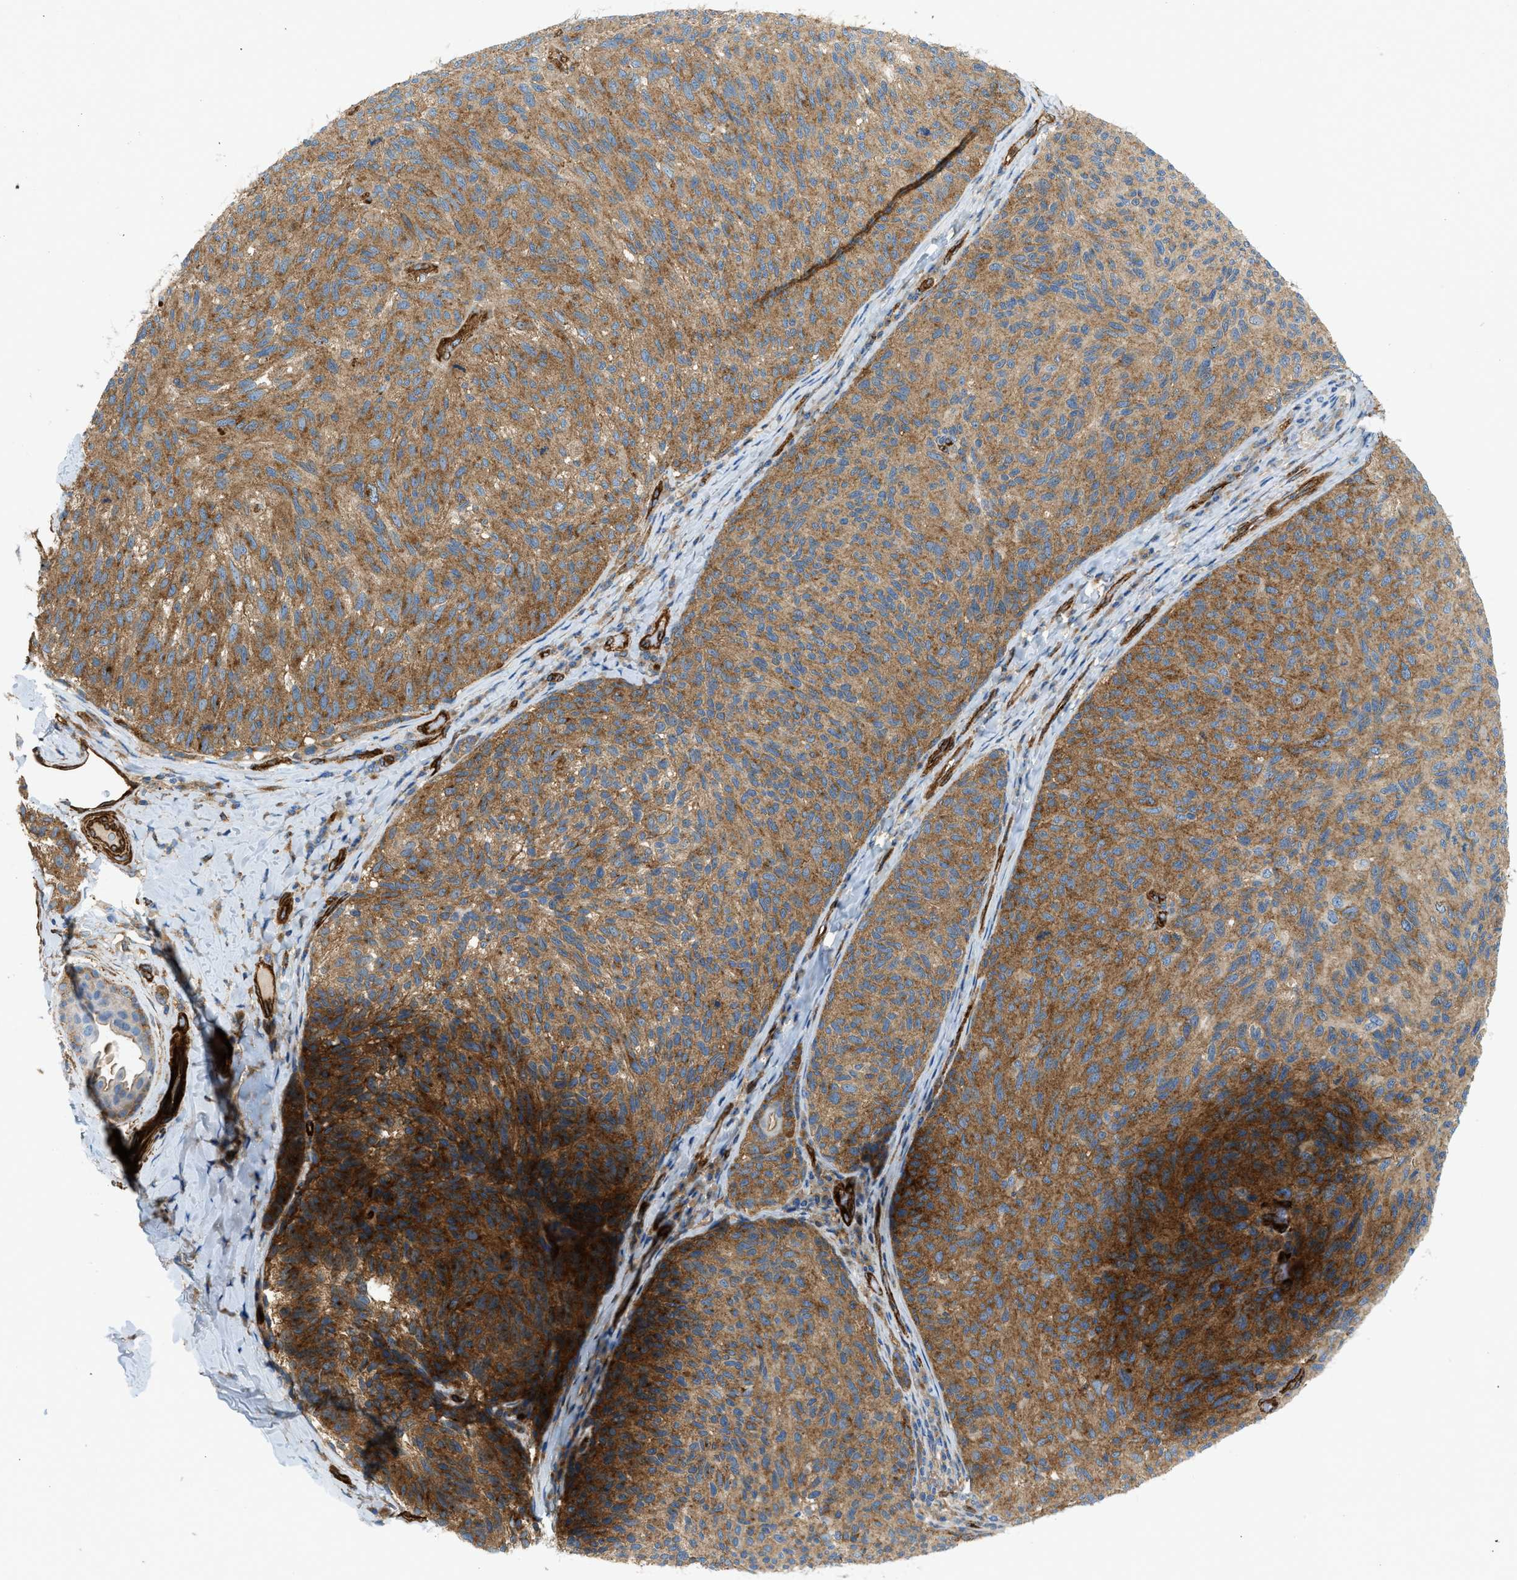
{"staining": {"intensity": "moderate", "quantity": ">75%", "location": "cytoplasmic/membranous"}, "tissue": "melanoma", "cell_type": "Tumor cells", "image_type": "cancer", "snomed": [{"axis": "morphology", "description": "Malignant melanoma, NOS"}, {"axis": "topography", "description": "Skin"}], "caption": "A photomicrograph showing moderate cytoplasmic/membranous expression in approximately >75% of tumor cells in melanoma, as visualized by brown immunohistochemical staining.", "gene": "HIP1", "patient": {"sex": "female", "age": 73}}